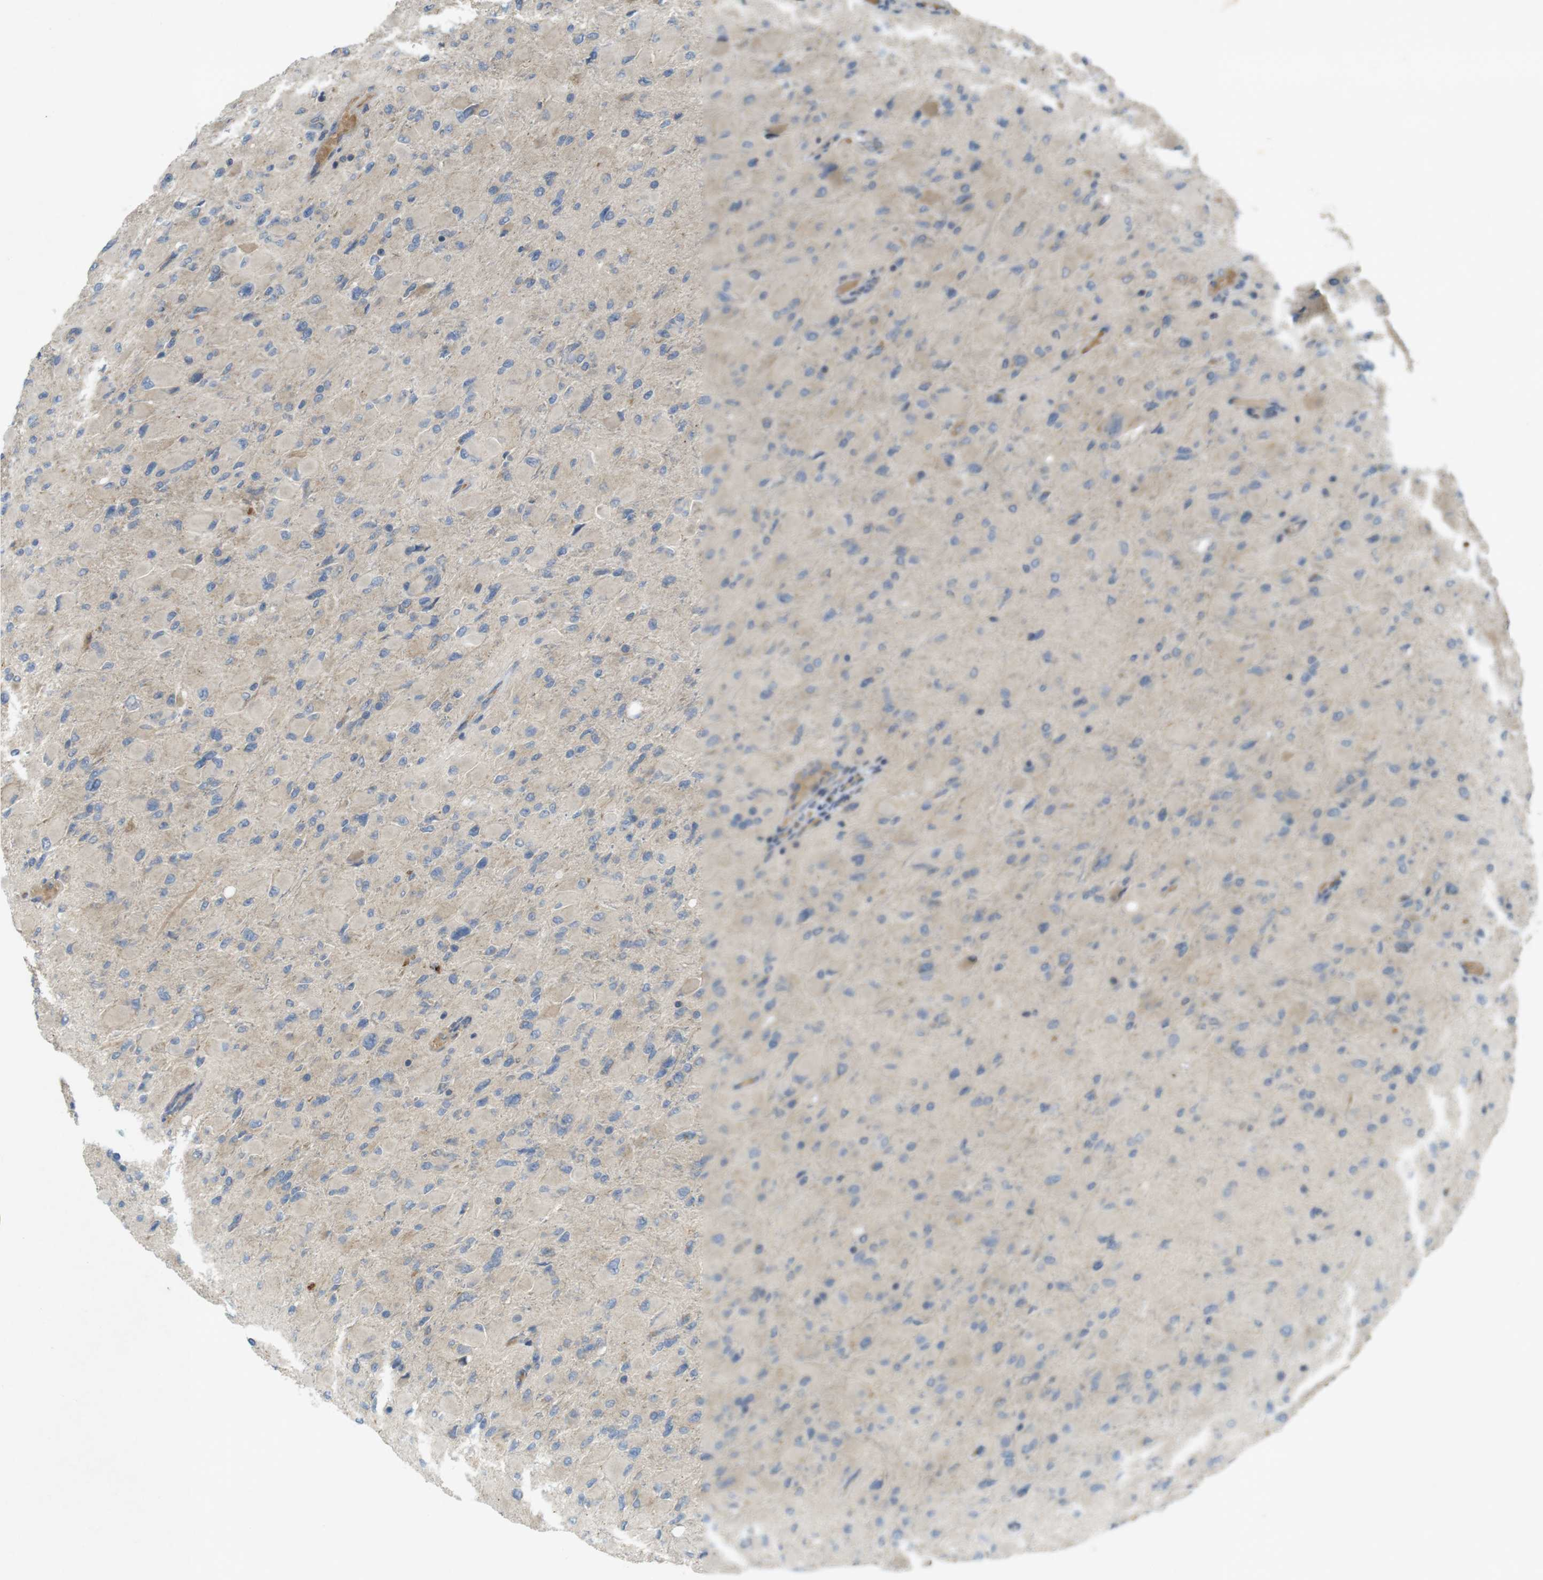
{"staining": {"intensity": "negative", "quantity": "none", "location": "none"}, "tissue": "glioma", "cell_type": "Tumor cells", "image_type": "cancer", "snomed": [{"axis": "morphology", "description": "Glioma, malignant, High grade"}, {"axis": "topography", "description": "Cerebral cortex"}], "caption": "Protein analysis of malignant glioma (high-grade) exhibits no significant expression in tumor cells. Nuclei are stained in blue.", "gene": "CLTC", "patient": {"sex": "female", "age": 36}}